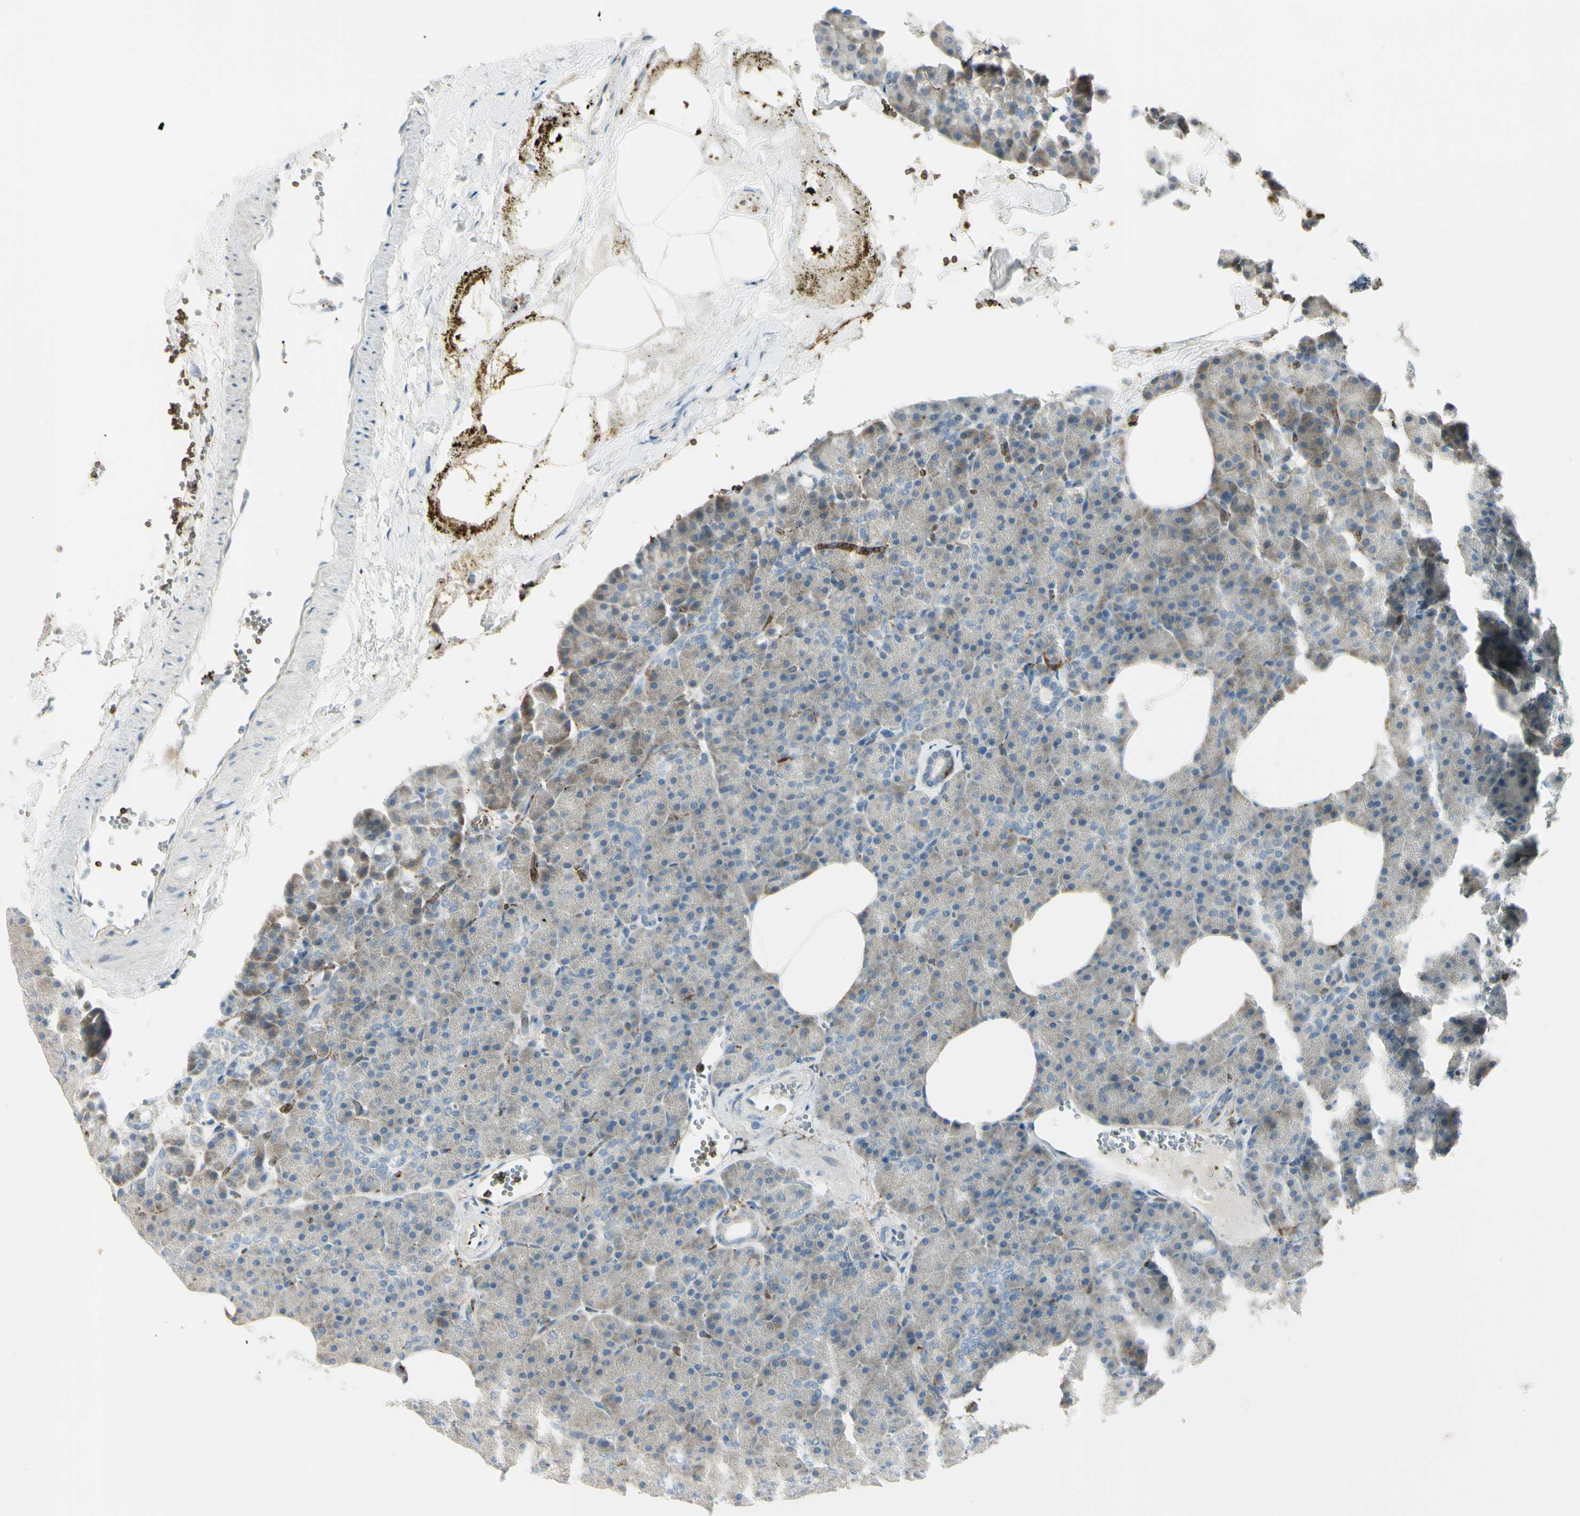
{"staining": {"intensity": "weak", "quantity": ">75%", "location": "cytoplasmic/membranous"}, "tissue": "pancreas", "cell_type": "Exocrine glandular cells", "image_type": "normal", "snomed": [{"axis": "morphology", "description": "Normal tissue, NOS"}, {"axis": "topography", "description": "Pancreas"}], "caption": "Immunohistochemistry histopathology image of benign pancreas: pancreas stained using immunohistochemistry (IHC) reveals low levels of weak protein expression localized specifically in the cytoplasmic/membranous of exocrine glandular cells, appearing as a cytoplasmic/membranous brown color.", "gene": "CYRIB", "patient": {"sex": "female", "age": 35}}